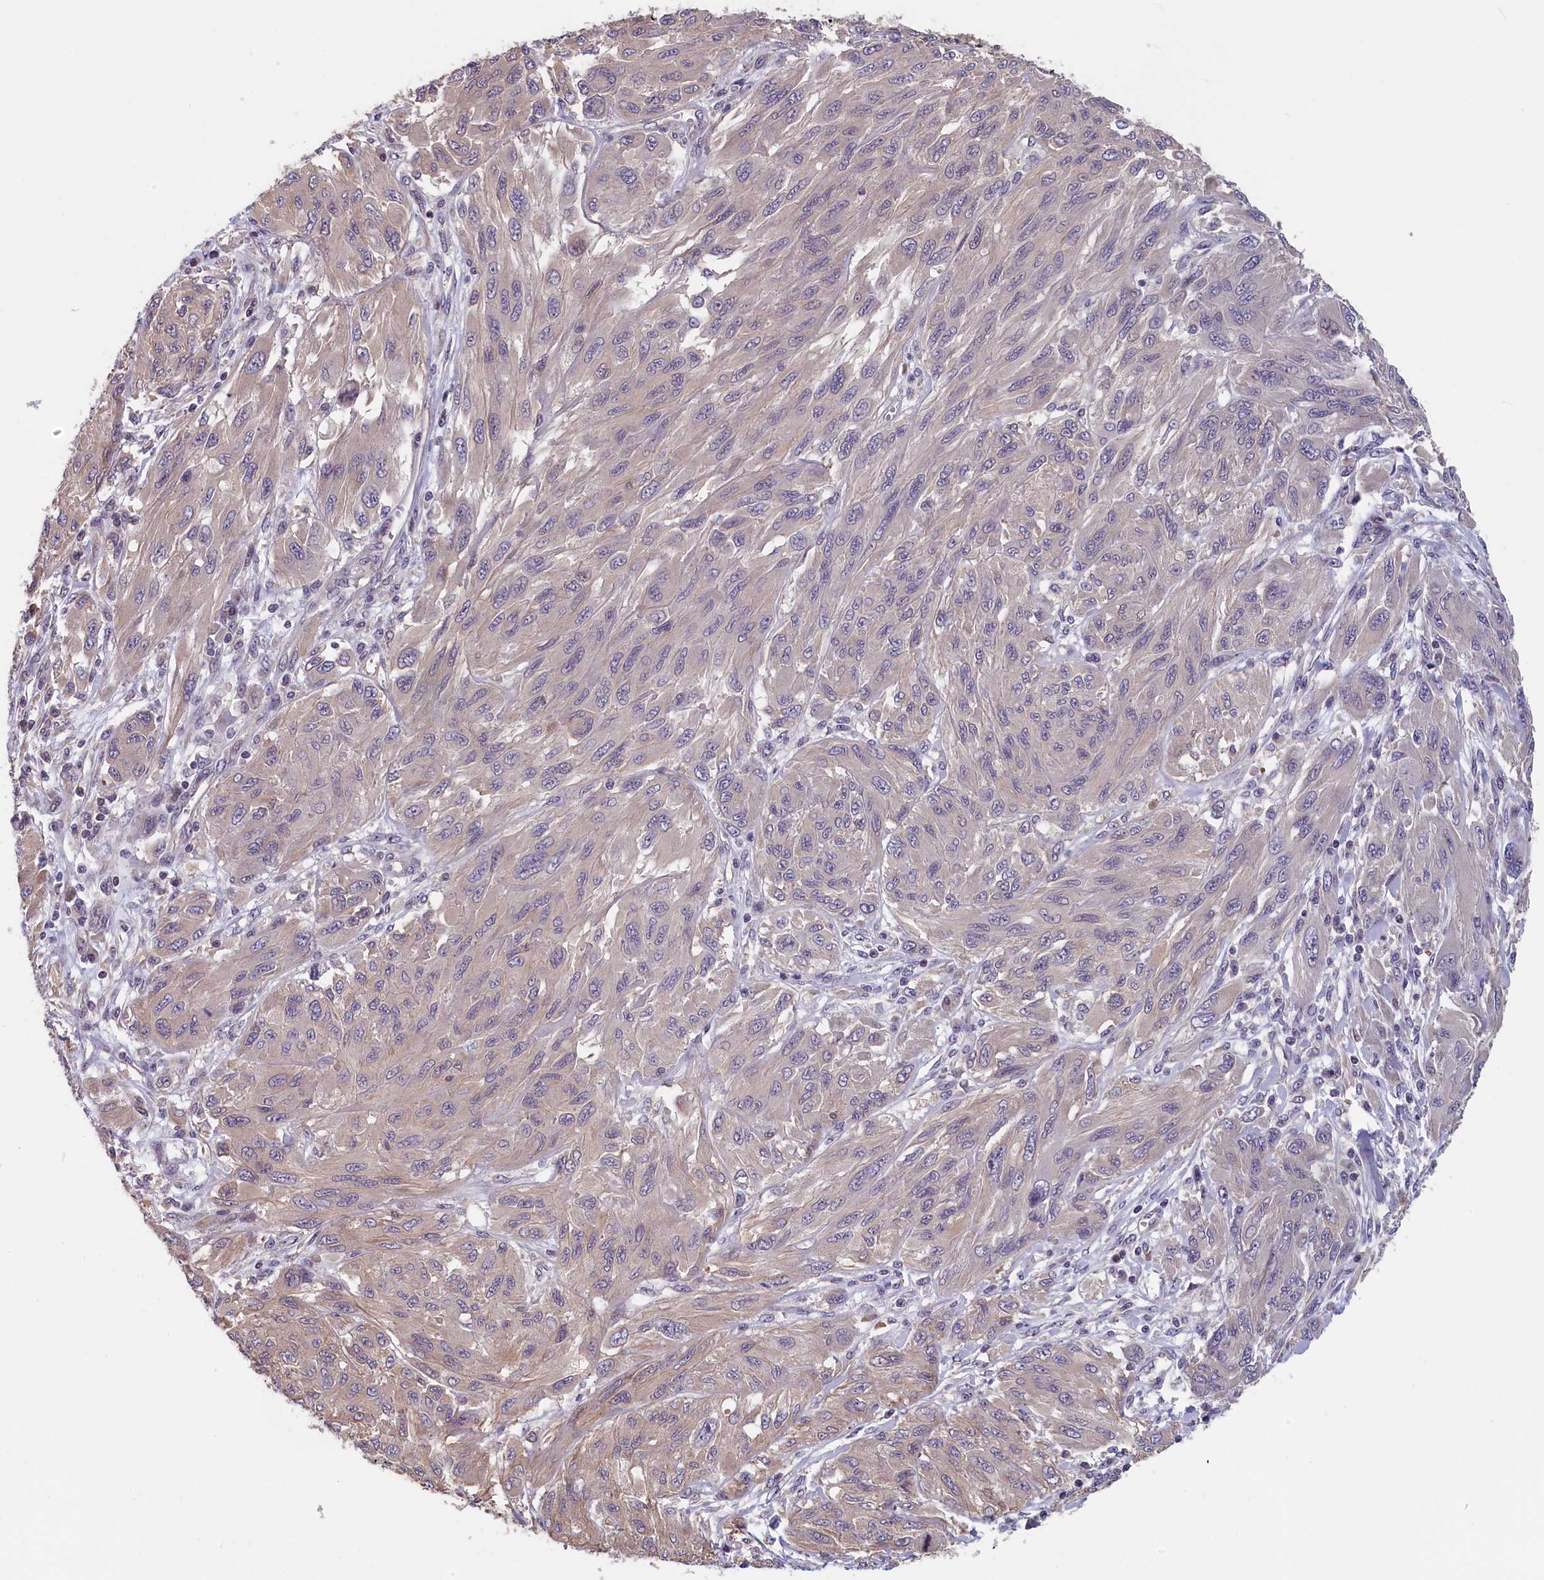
{"staining": {"intensity": "negative", "quantity": "none", "location": "none"}, "tissue": "melanoma", "cell_type": "Tumor cells", "image_type": "cancer", "snomed": [{"axis": "morphology", "description": "Malignant melanoma, NOS"}, {"axis": "topography", "description": "Skin"}], "caption": "Photomicrograph shows no protein expression in tumor cells of melanoma tissue.", "gene": "TMEM116", "patient": {"sex": "female", "age": 91}}